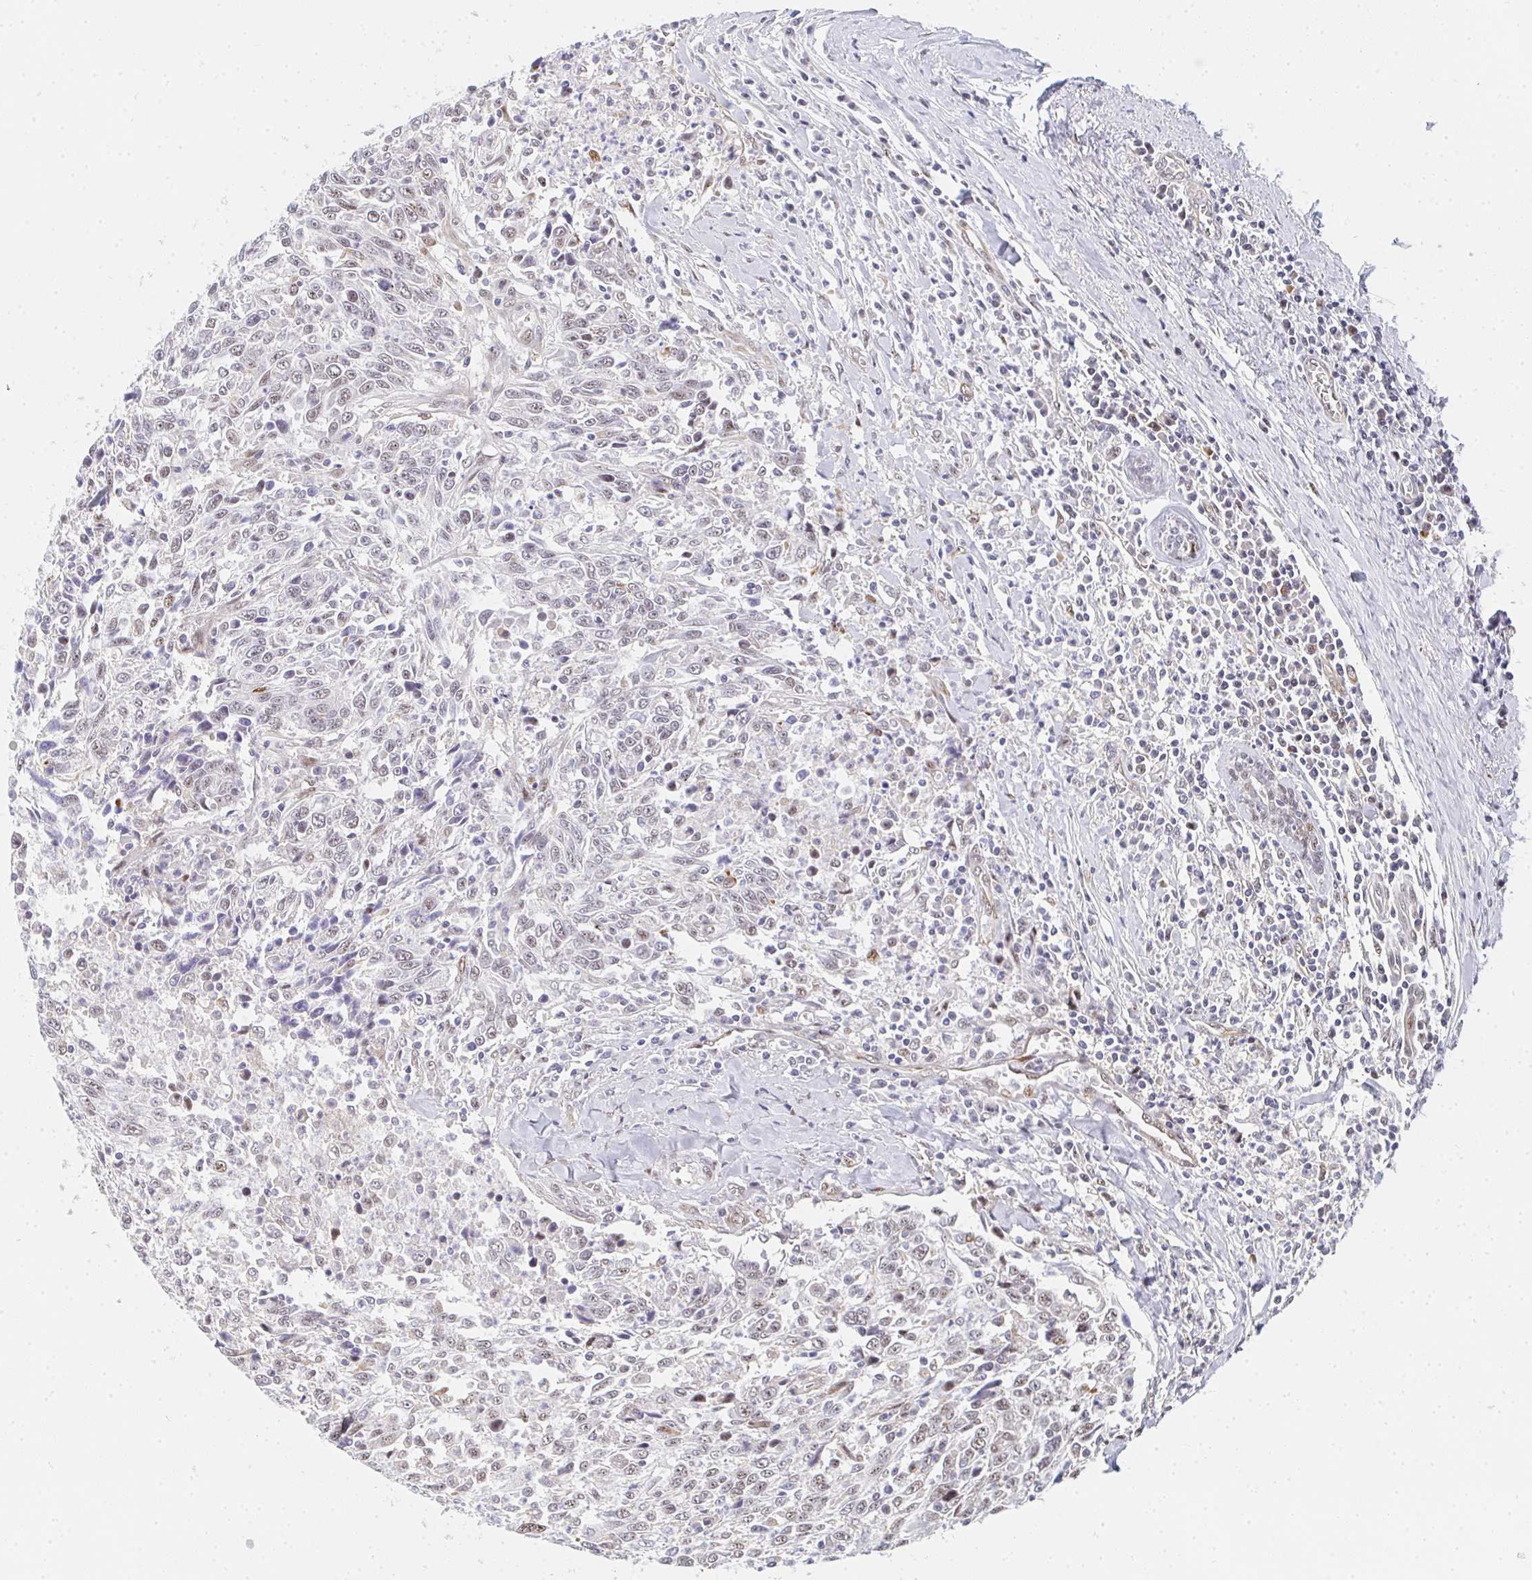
{"staining": {"intensity": "weak", "quantity": "25%-75%", "location": "nuclear"}, "tissue": "breast cancer", "cell_type": "Tumor cells", "image_type": "cancer", "snomed": [{"axis": "morphology", "description": "Duct carcinoma"}, {"axis": "topography", "description": "Breast"}], "caption": "This histopathology image exhibits immunohistochemistry (IHC) staining of human breast cancer (infiltrating ductal carcinoma), with low weak nuclear positivity in about 25%-75% of tumor cells.", "gene": "ZIC3", "patient": {"sex": "female", "age": 50}}